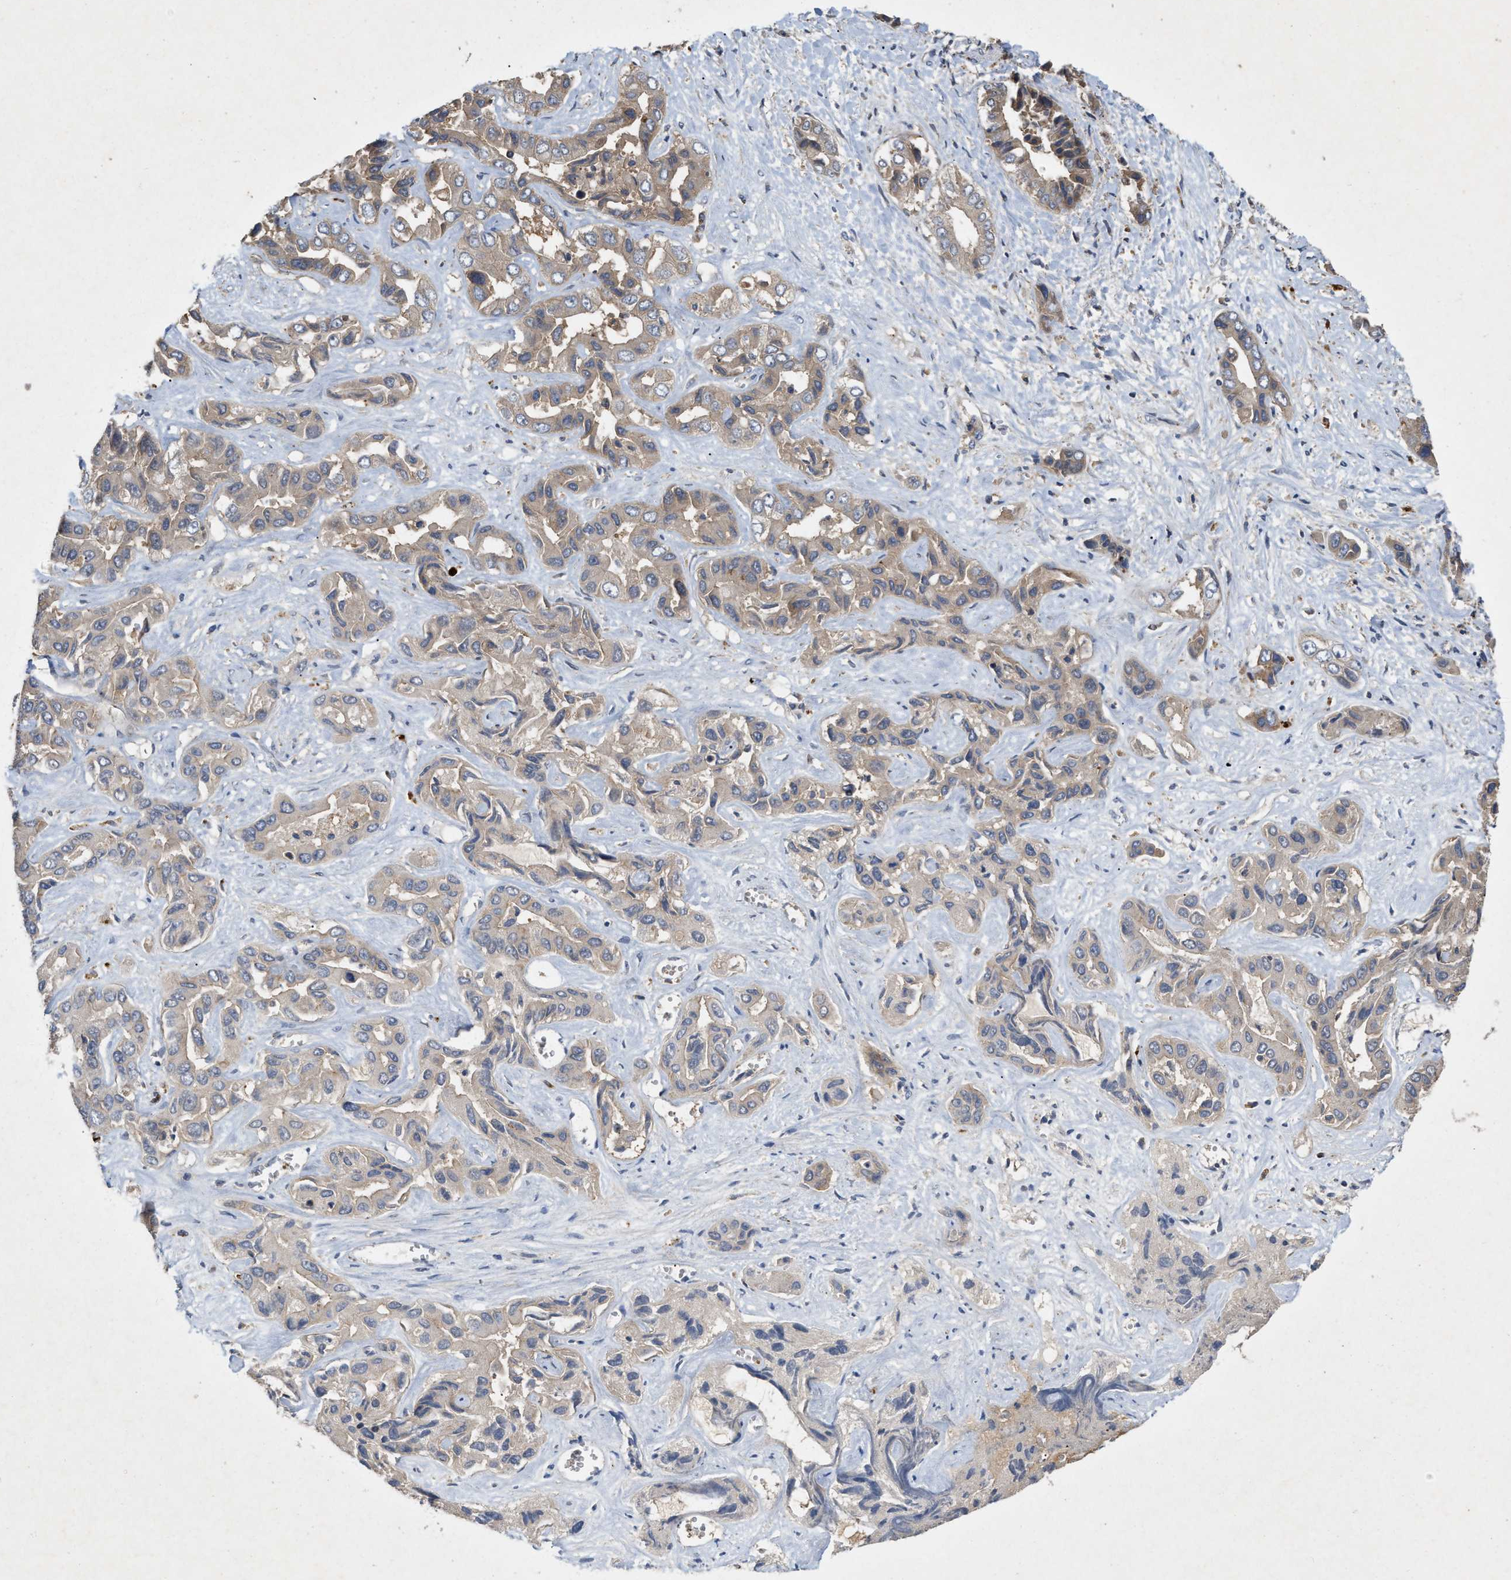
{"staining": {"intensity": "weak", "quantity": "<25%", "location": "cytoplasmic/membranous"}, "tissue": "liver cancer", "cell_type": "Tumor cells", "image_type": "cancer", "snomed": [{"axis": "morphology", "description": "Cholangiocarcinoma"}, {"axis": "topography", "description": "Liver"}], "caption": "This micrograph is of liver cholangiocarcinoma stained with immunohistochemistry (IHC) to label a protein in brown with the nuclei are counter-stained blue. There is no staining in tumor cells.", "gene": "LPAR2", "patient": {"sex": "female", "age": 52}}